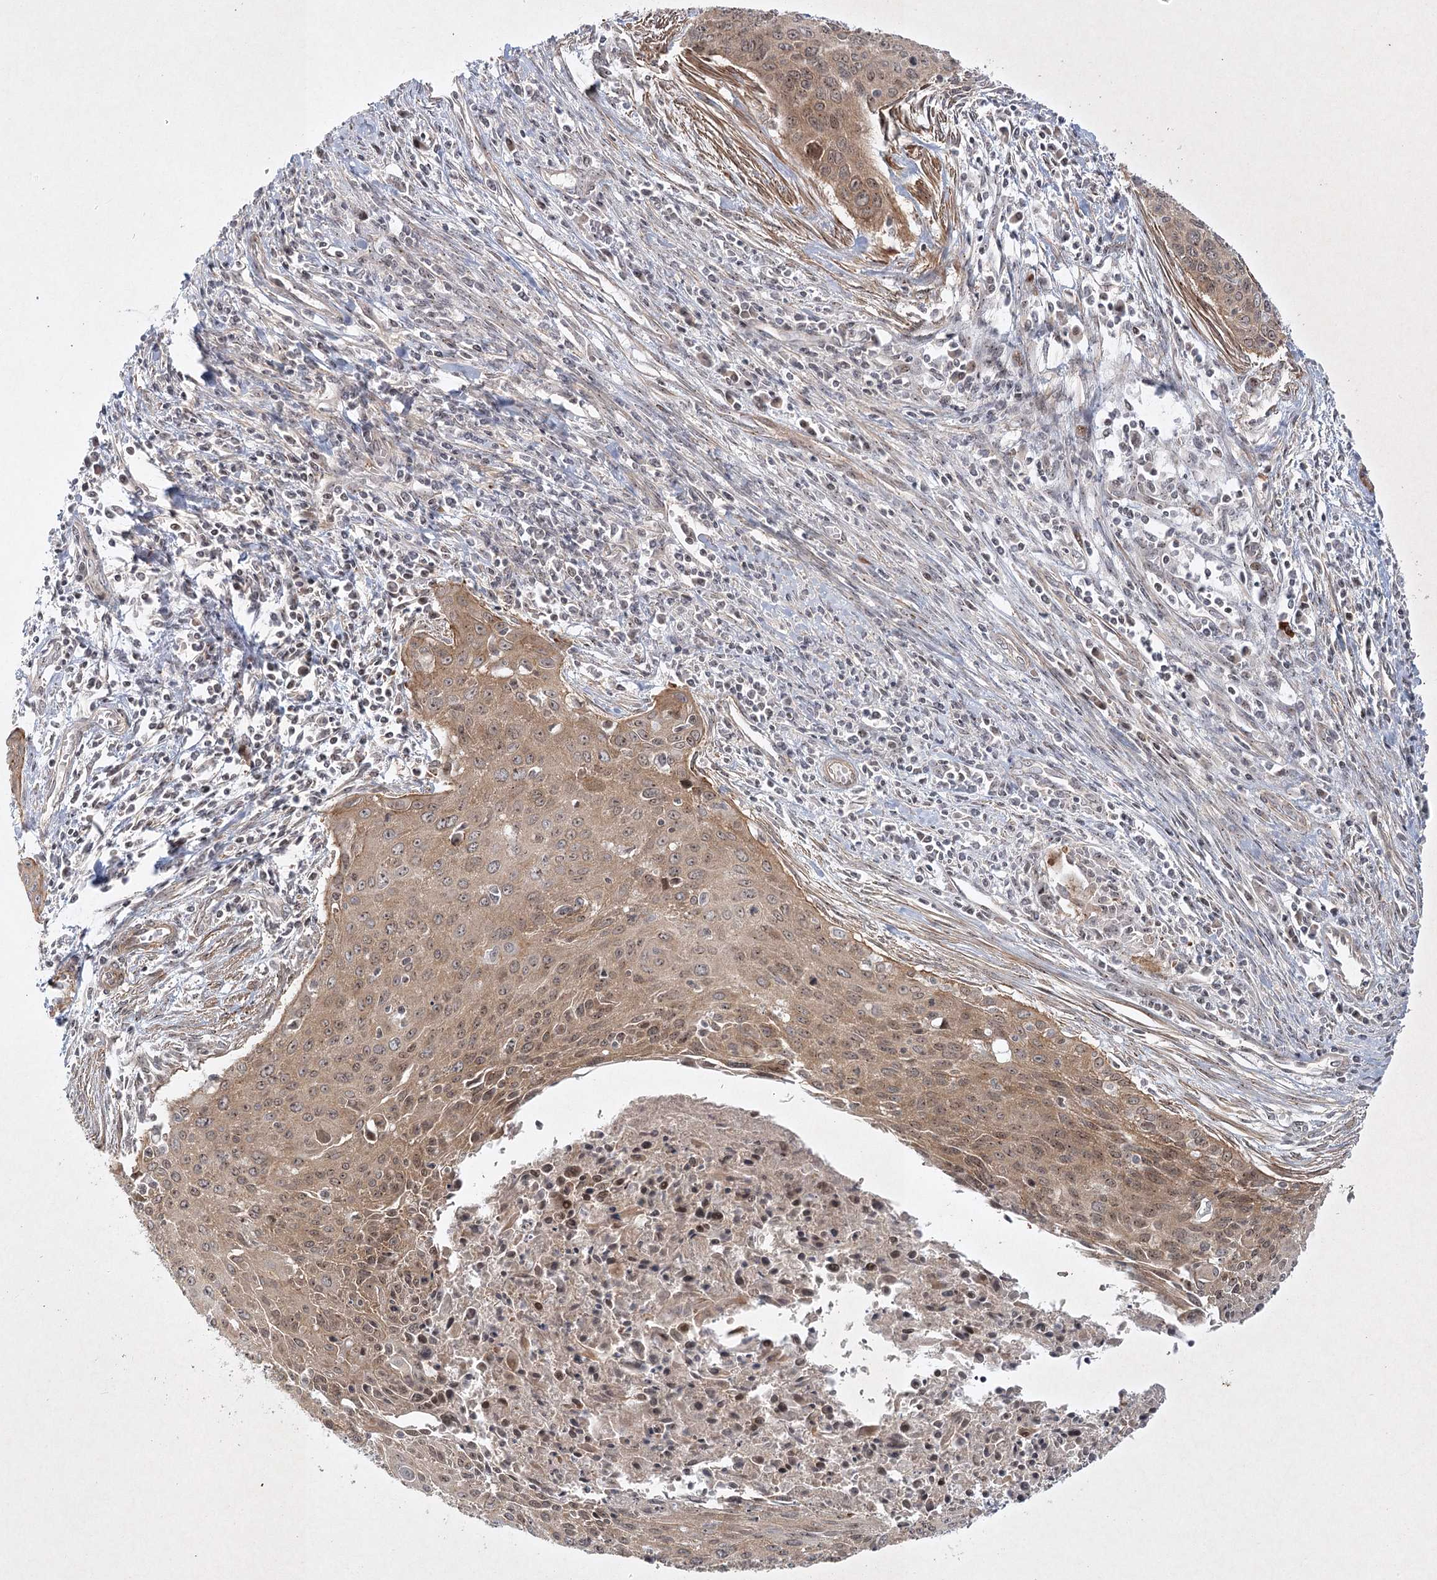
{"staining": {"intensity": "moderate", "quantity": ">75%", "location": "cytoplasmic/membranous,nuclear"}, "tissue": "cervical cancer", "cell_type": "Tumor cells", "image_type": "cancer", "snomed": [{"axis": "morphology", "description": "Squamous cell carcinoma, NOS"}, {"axis": "topography", "description": "Cervix"}], "caption": "Protein staining exhibits moderate cytoplasmic/membranous and nuclear expression in about >75% of tumor cells in squamous cell carcinoma (cervical).", "gene": "SH2D3A", "patient": {"sex": "female", "age": 55}}